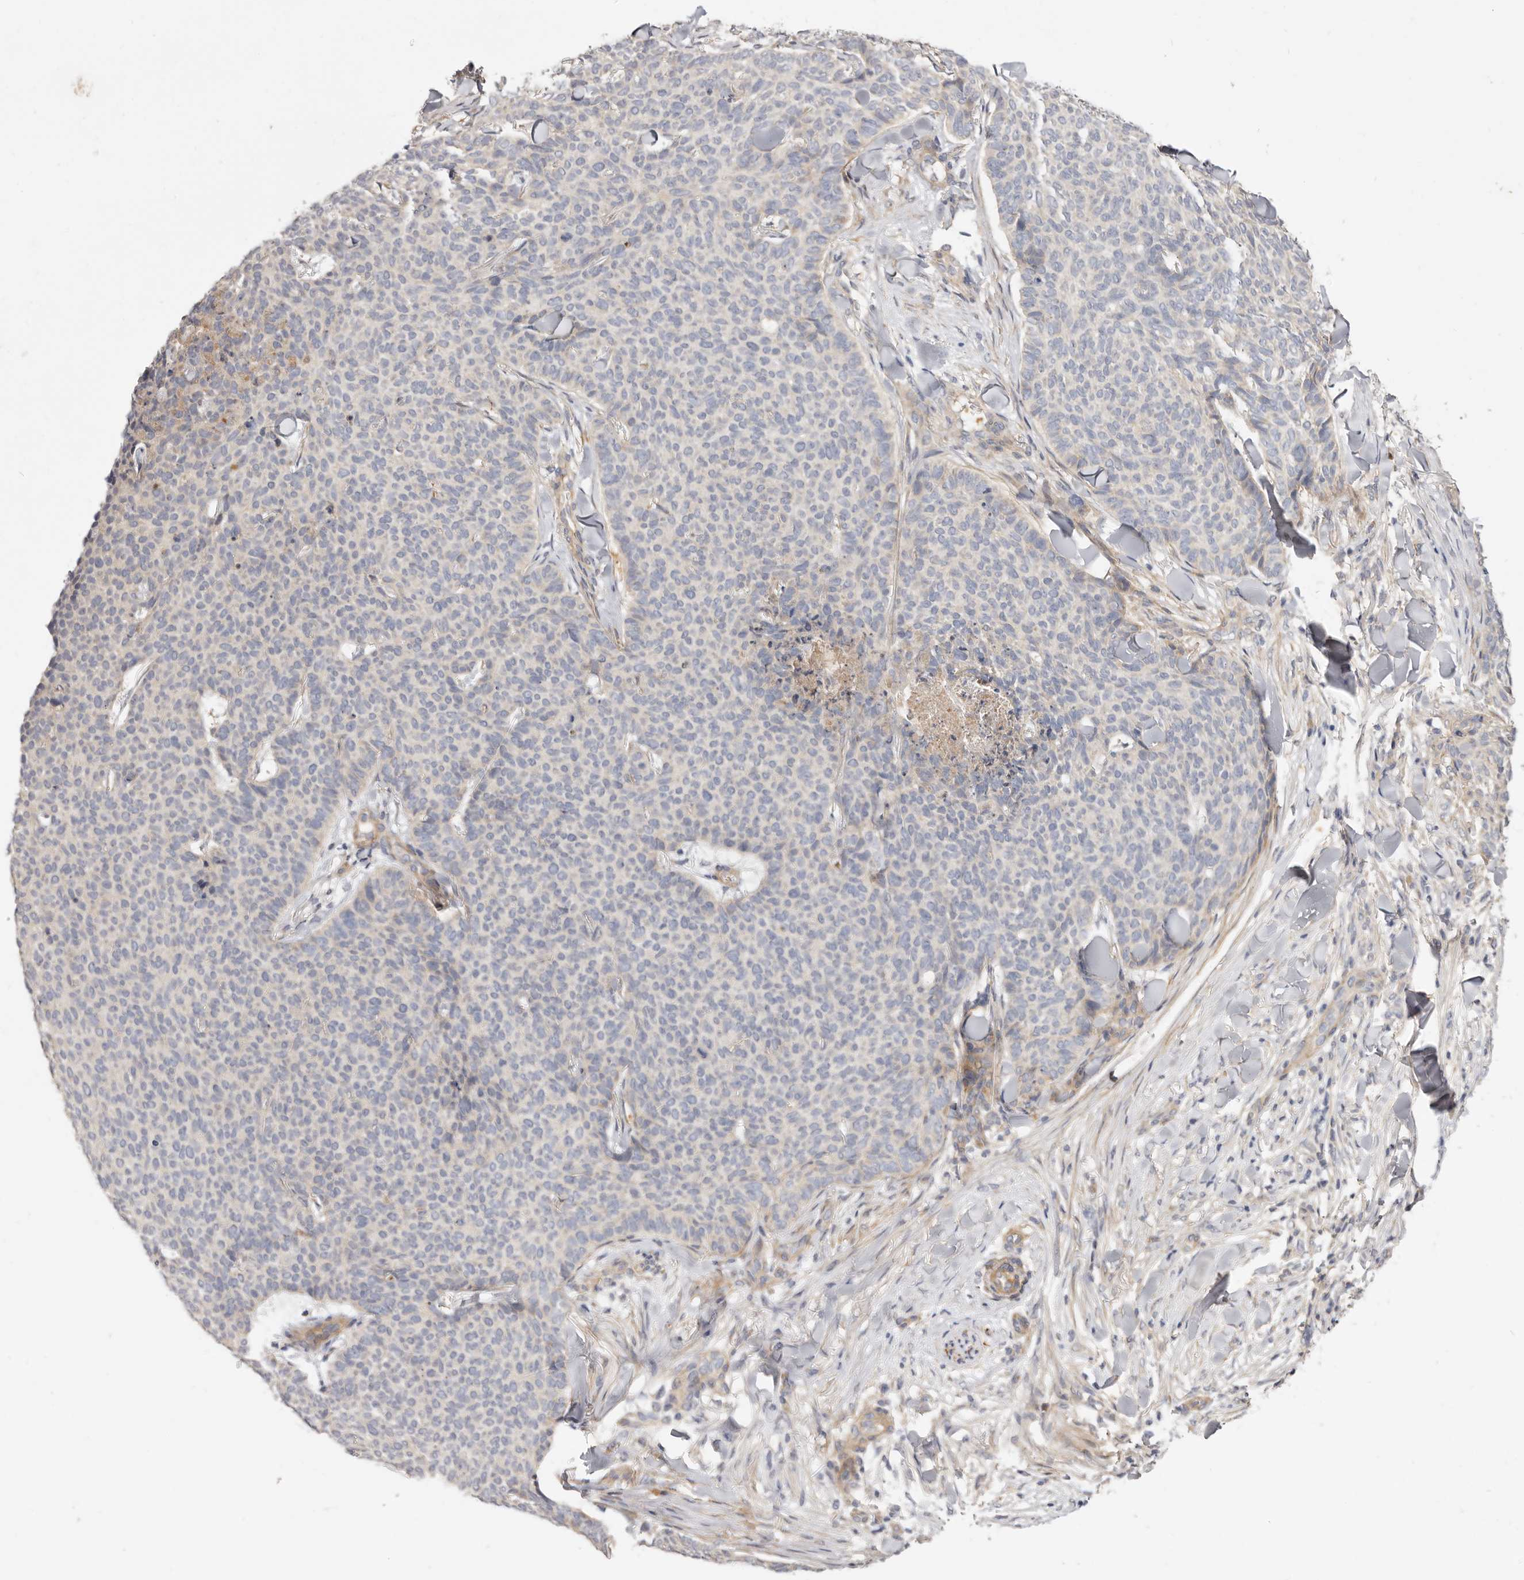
{"staining": {"intensity": "negative", "quantity": "none", "location": "none"}, "tissue": "skin cancer", "cell_type": "Tumor cells", "image_type": "cancer", "snomed": [{"axis": "morphology", "description": "Normal tissue, NOS"}, {"axis": "morphology", "description": "Basal cell carcinoma"}, {"axis": "topography", "description": "Skin"}], "caption": "High magnification brightfield microscopy of skin cancer stained with DAB (3,3'-diaminobenzidine) (brown) and counterstained with hematoxylin (blue): tumor cells show no significant positivity.", "gene": "ADAMTS9", "patient": {"sex": "male", "age": 50}}